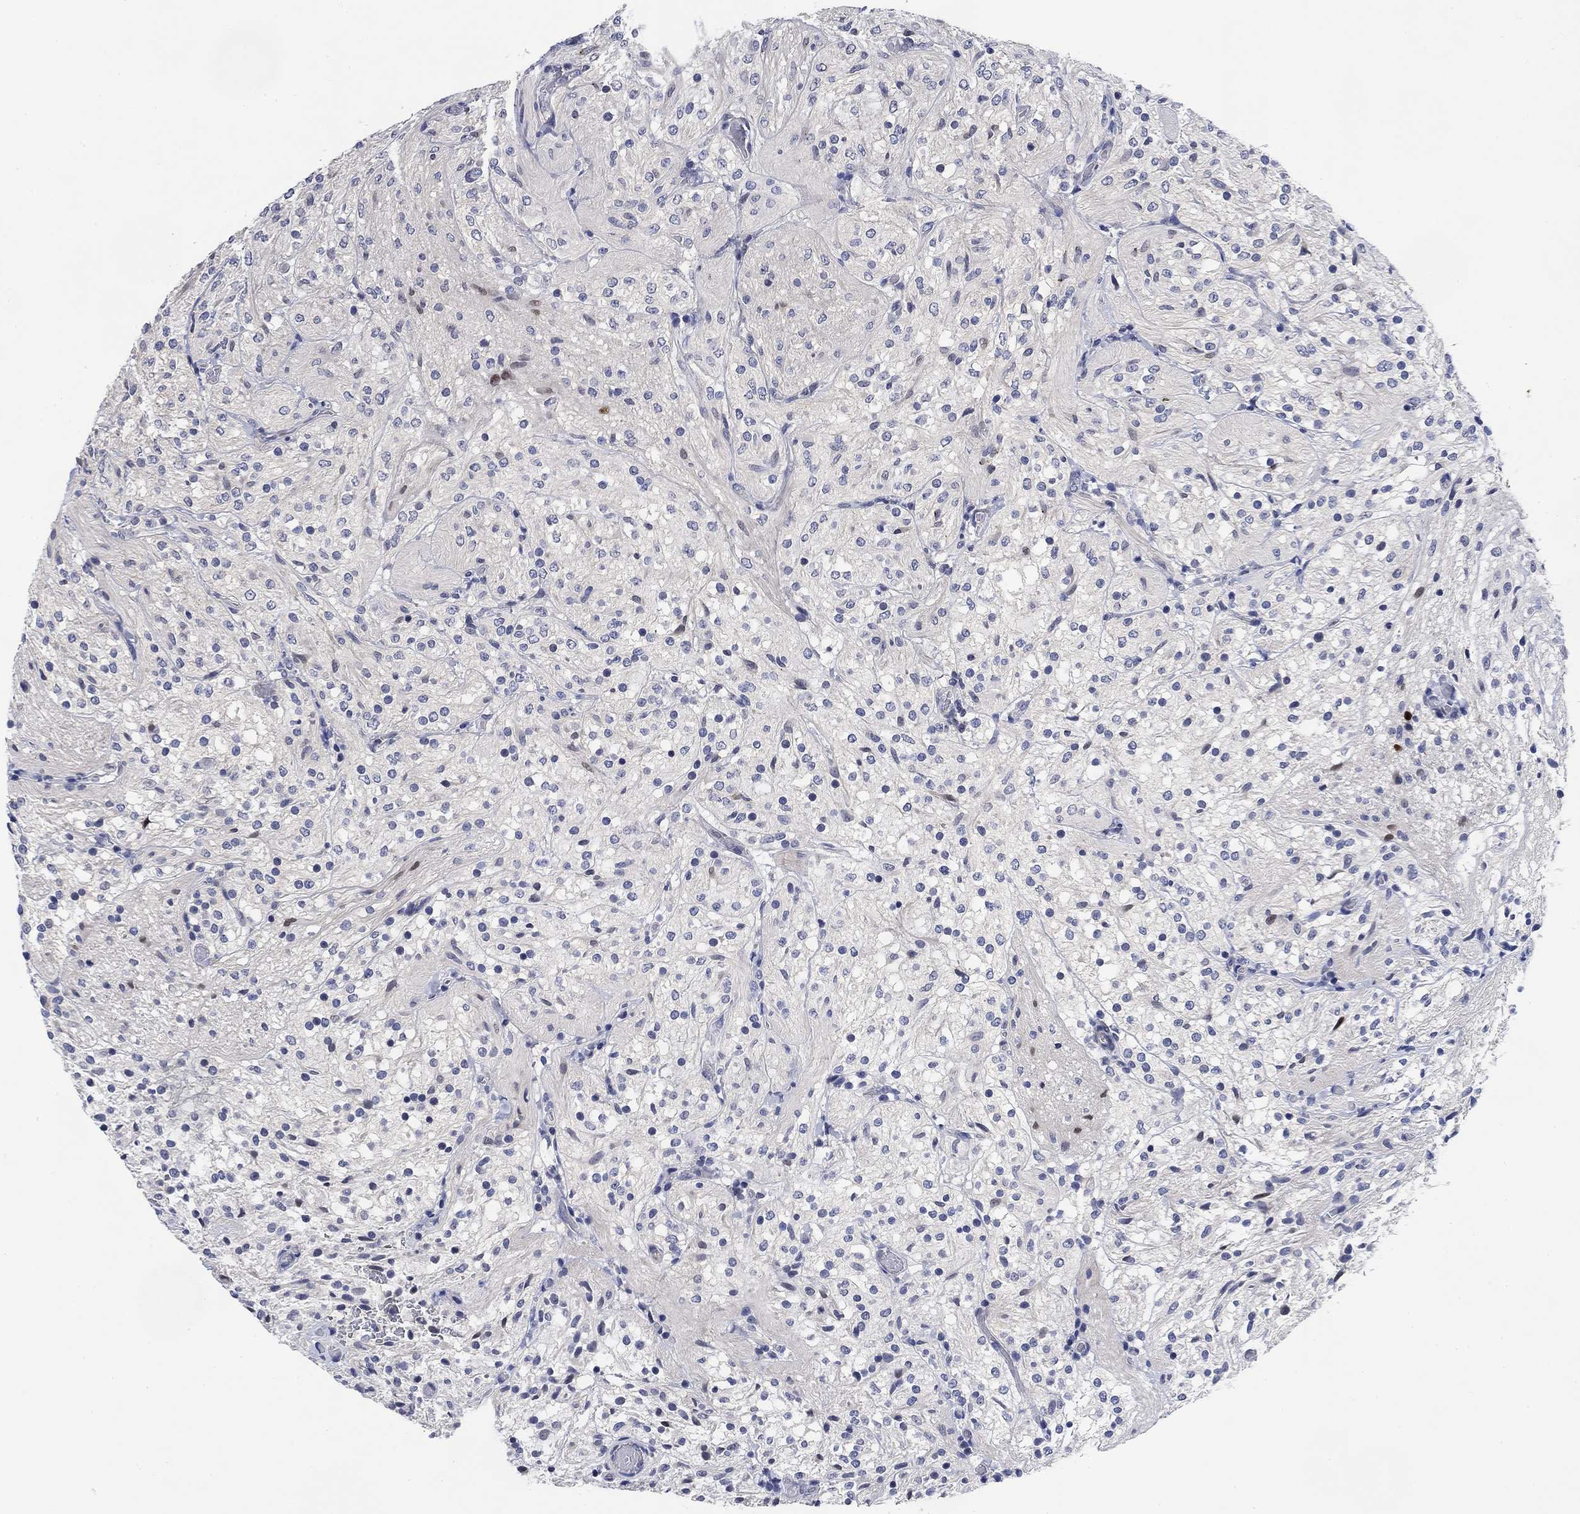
{"staining": {"intensity": "negative", "quantity": "none", "location": "none"}, "tissue": "glioma", "cell_type": "Tumor cells", "image_type": "cancer", "snomed": [{"axis": "morphology", "description": "Glioma, malignant, Low grade"}, {"axis": "topography", "description": "Brain"}], "caption": "Image shows no protein positivity in tumor cells of low-grade glioma (malignant) tissue. (DAB (3,3'-diaminobenzidine) immunohistochemistry with hematoxylin counter stain).", "gene": "DAZL", "patient": {"sex": "male", "age": 3}}